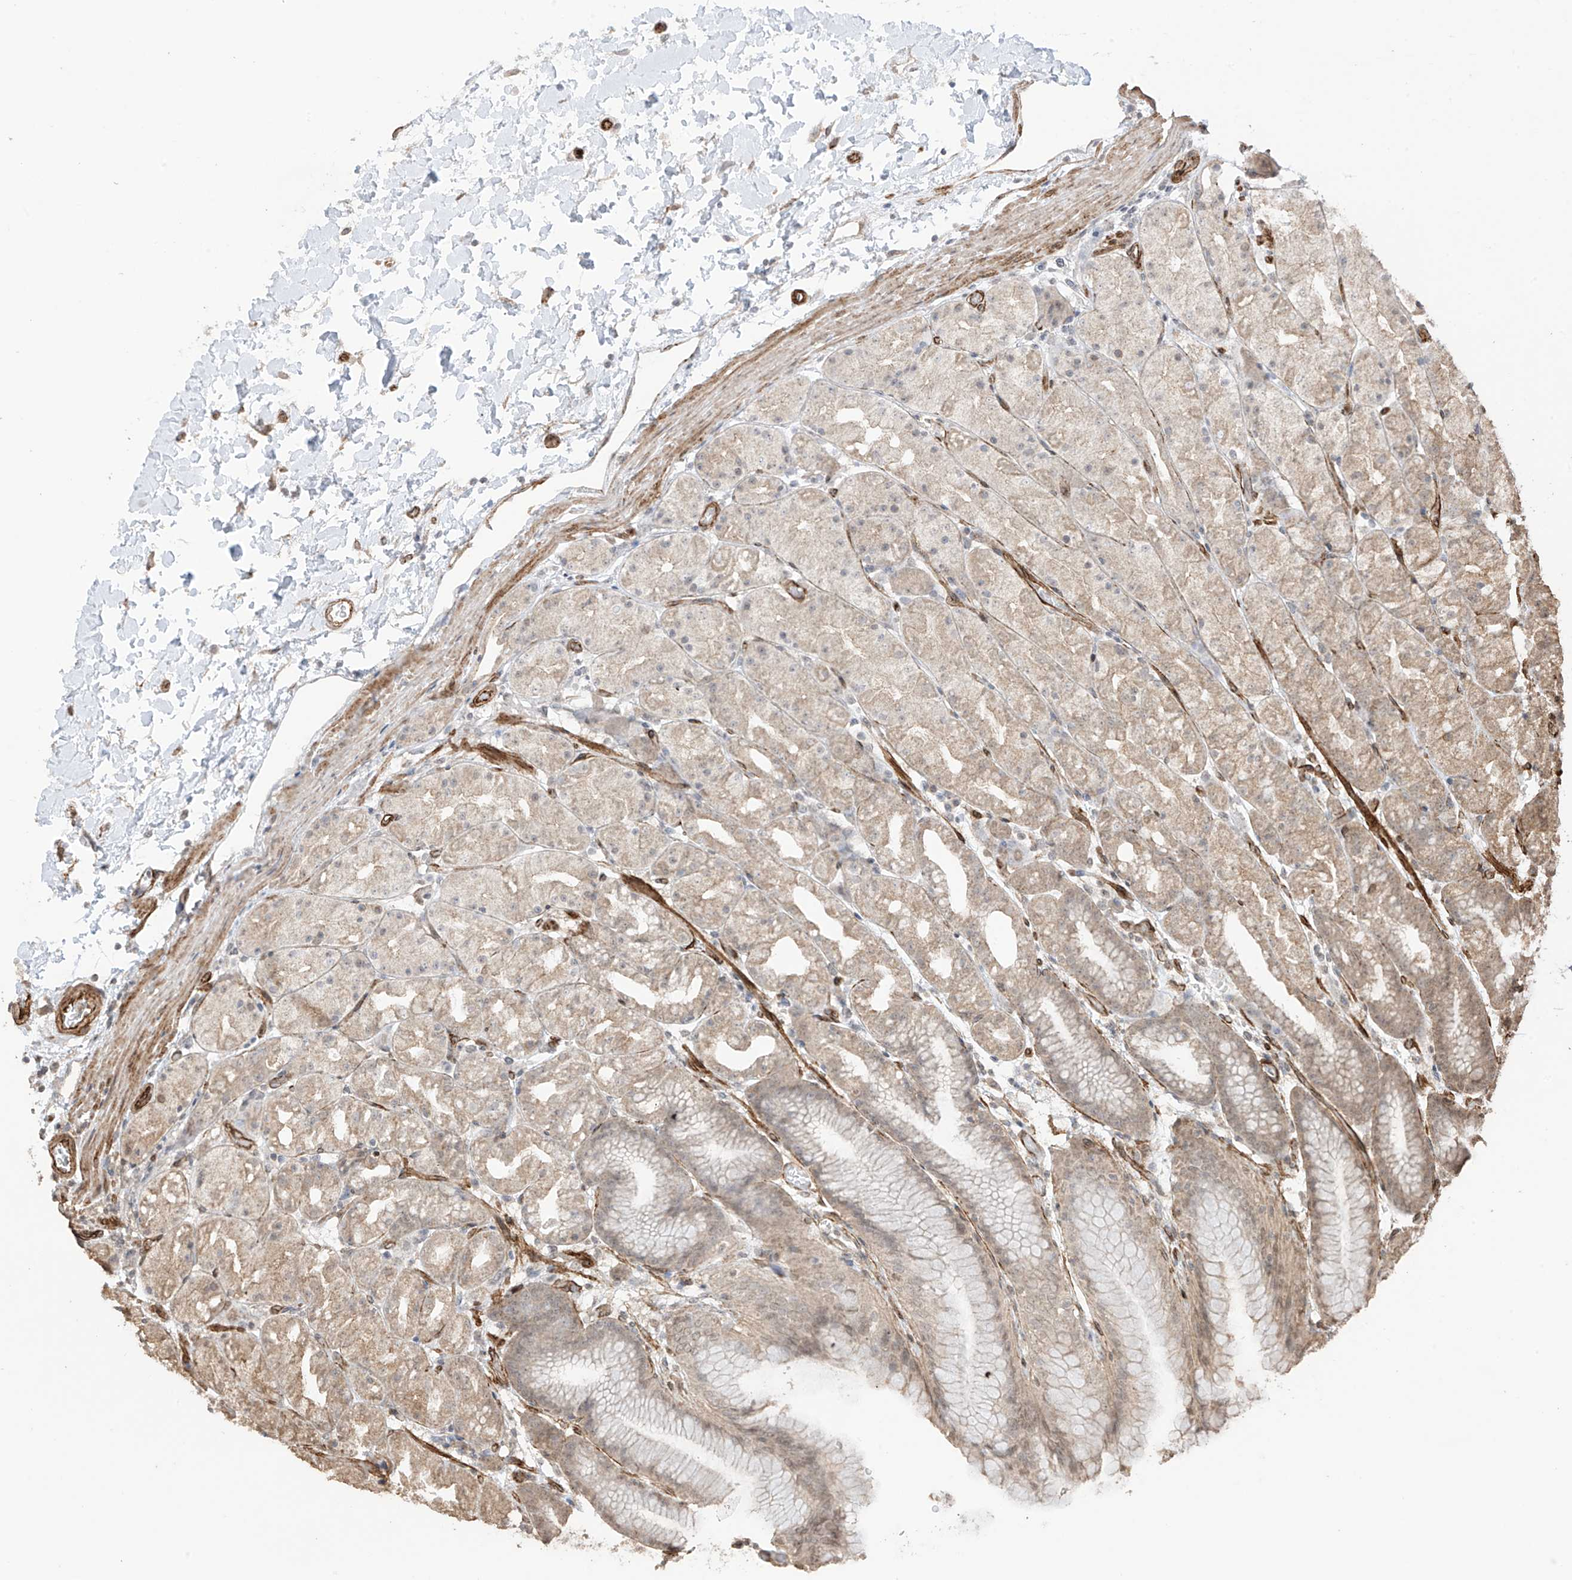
{"staining": {"intensity": "moderate", "quantity": "25%-75%", "location": "cytoplasmic/membranous,nuclear"}, "tissue": "stomach", "cell_type": "Glandular cells", "image_type": "normal", "snomed": [{"axis": "morphology", "description": "Normal tissue, NOS"}, {"axis": "topography", "description": "Stomach, upper"}], "caption": "Immunohistochemistry of benign stomach displays medium levels of moderate cytoplasmic/membranous,nuclear positivity in about 25%-75% of glandular cells.", "gene": "TTLL5", "patient": {"sex": "male", "age": 48}}